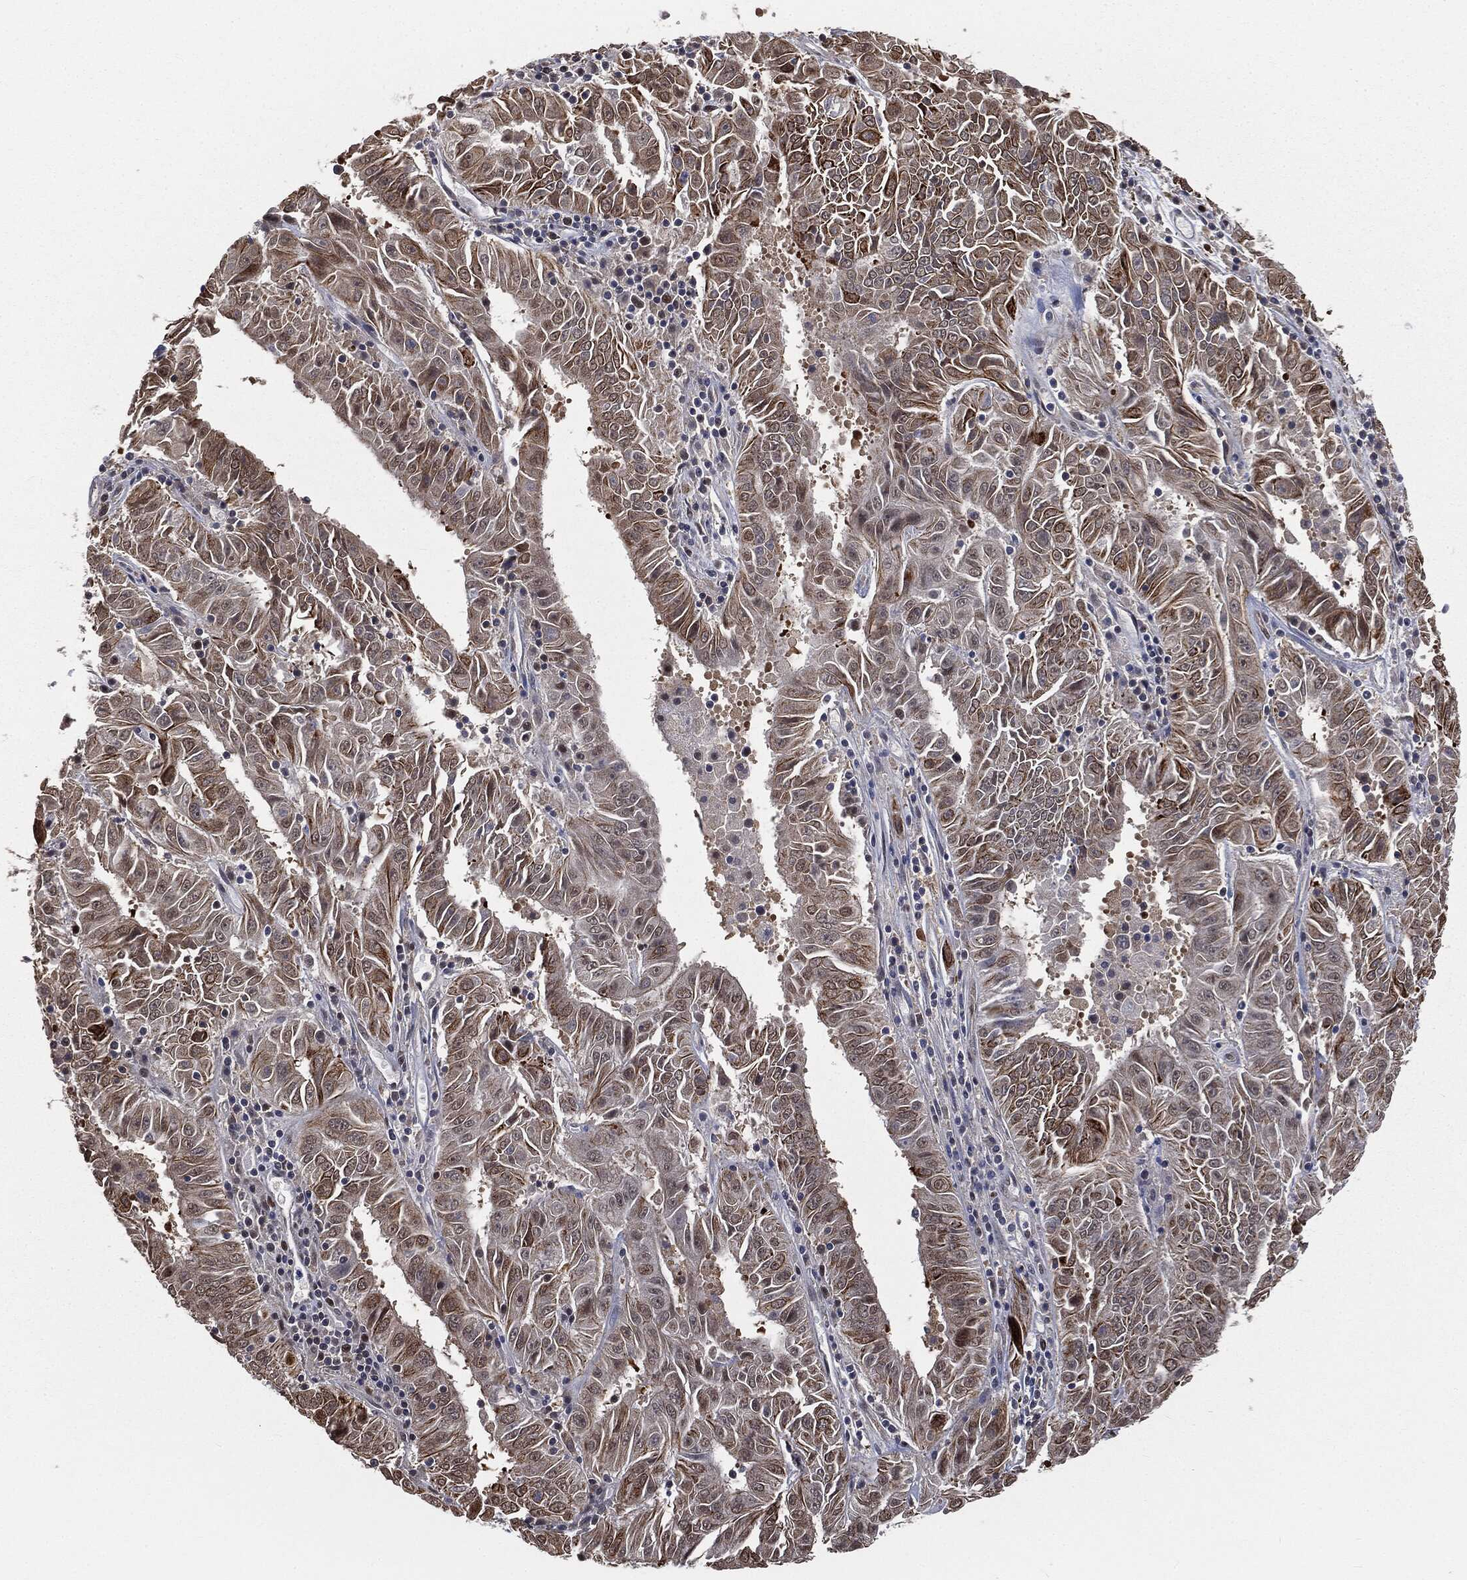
{"staining": {"intensity": "moderate", "quantity": "25%-75%", "location": "cytoplasmic/membranous,nuclear"}, "tissue": "pancreatic cancer", "cell_type": "Tumor cells", "image_type": "cancer", "snomed": [{"axis": "morphology", "description": "Adenocarcinoma, NOS"}, {"axis": "topography", "description": "Pancreas"}], "caption": "Human pancreatic cancer (adenocarcinoma) stained with a protein marker reveals moderate staining in tumor cells.", "gene": "SHLD2", "patient": {"sex": "male", "age": 63}}